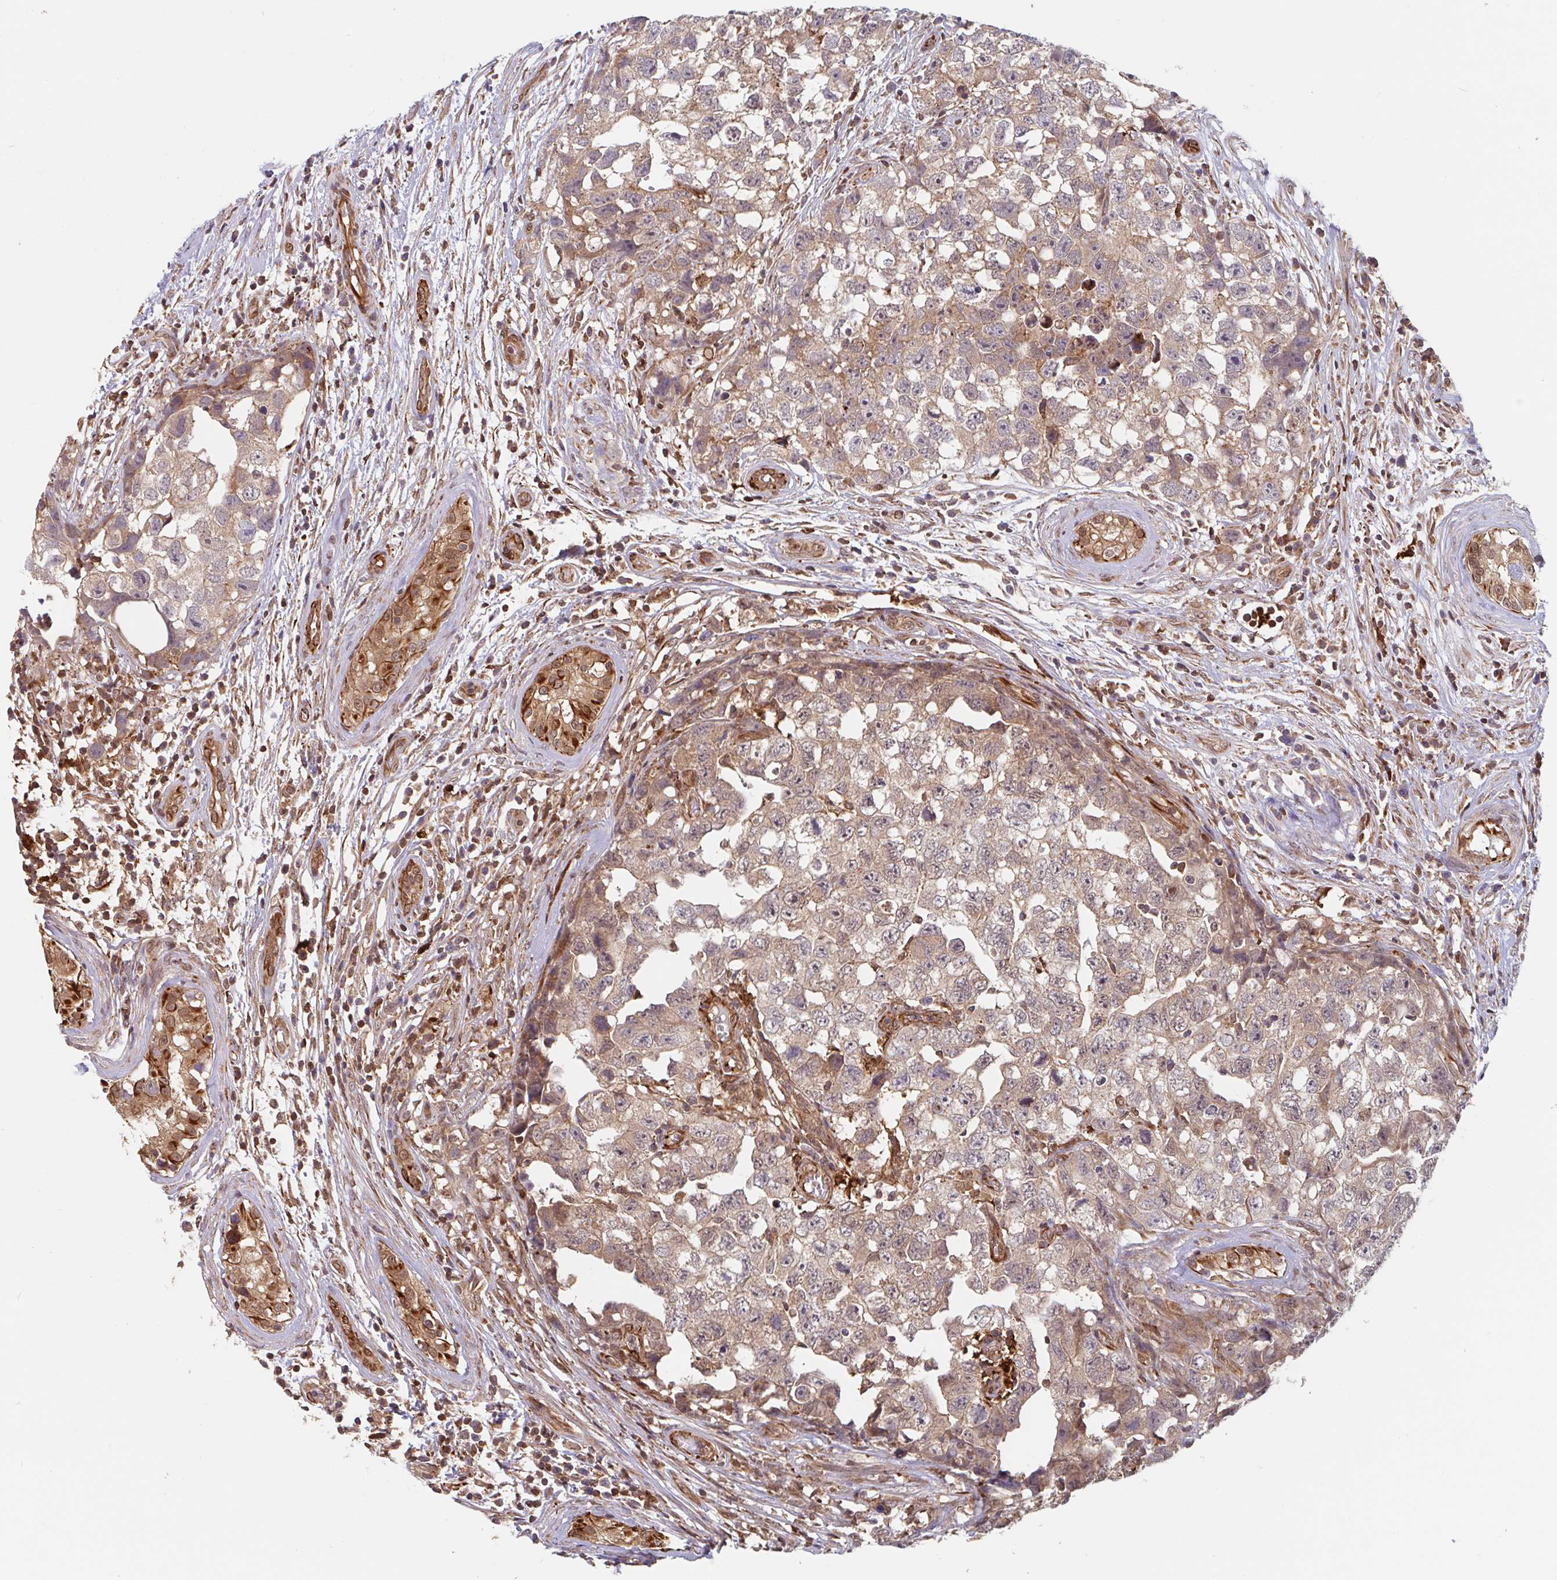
{"staining": {"intensity": "weak", "quantity": ">75%", "location": "cytoplasmic/membranous"}, "tissue": "testis cancer", "cell_type": "Tumor cells", "image_type": "cancer", "snomed": [{"axis": "morphology", "description": "Carcinoma, Embryonal, NOS"}, {"axis": "topography", "description": "Testis"}], "caption": "This is a micrograph of immunohistochemistry (IHC) staining of testis cancer (embryonal carcinoma), which shows weak expression in the cytoplasmic/membranous of tumor cells.", "gene": "NUB1", "patient": {"sex": "male", "age": 22}}